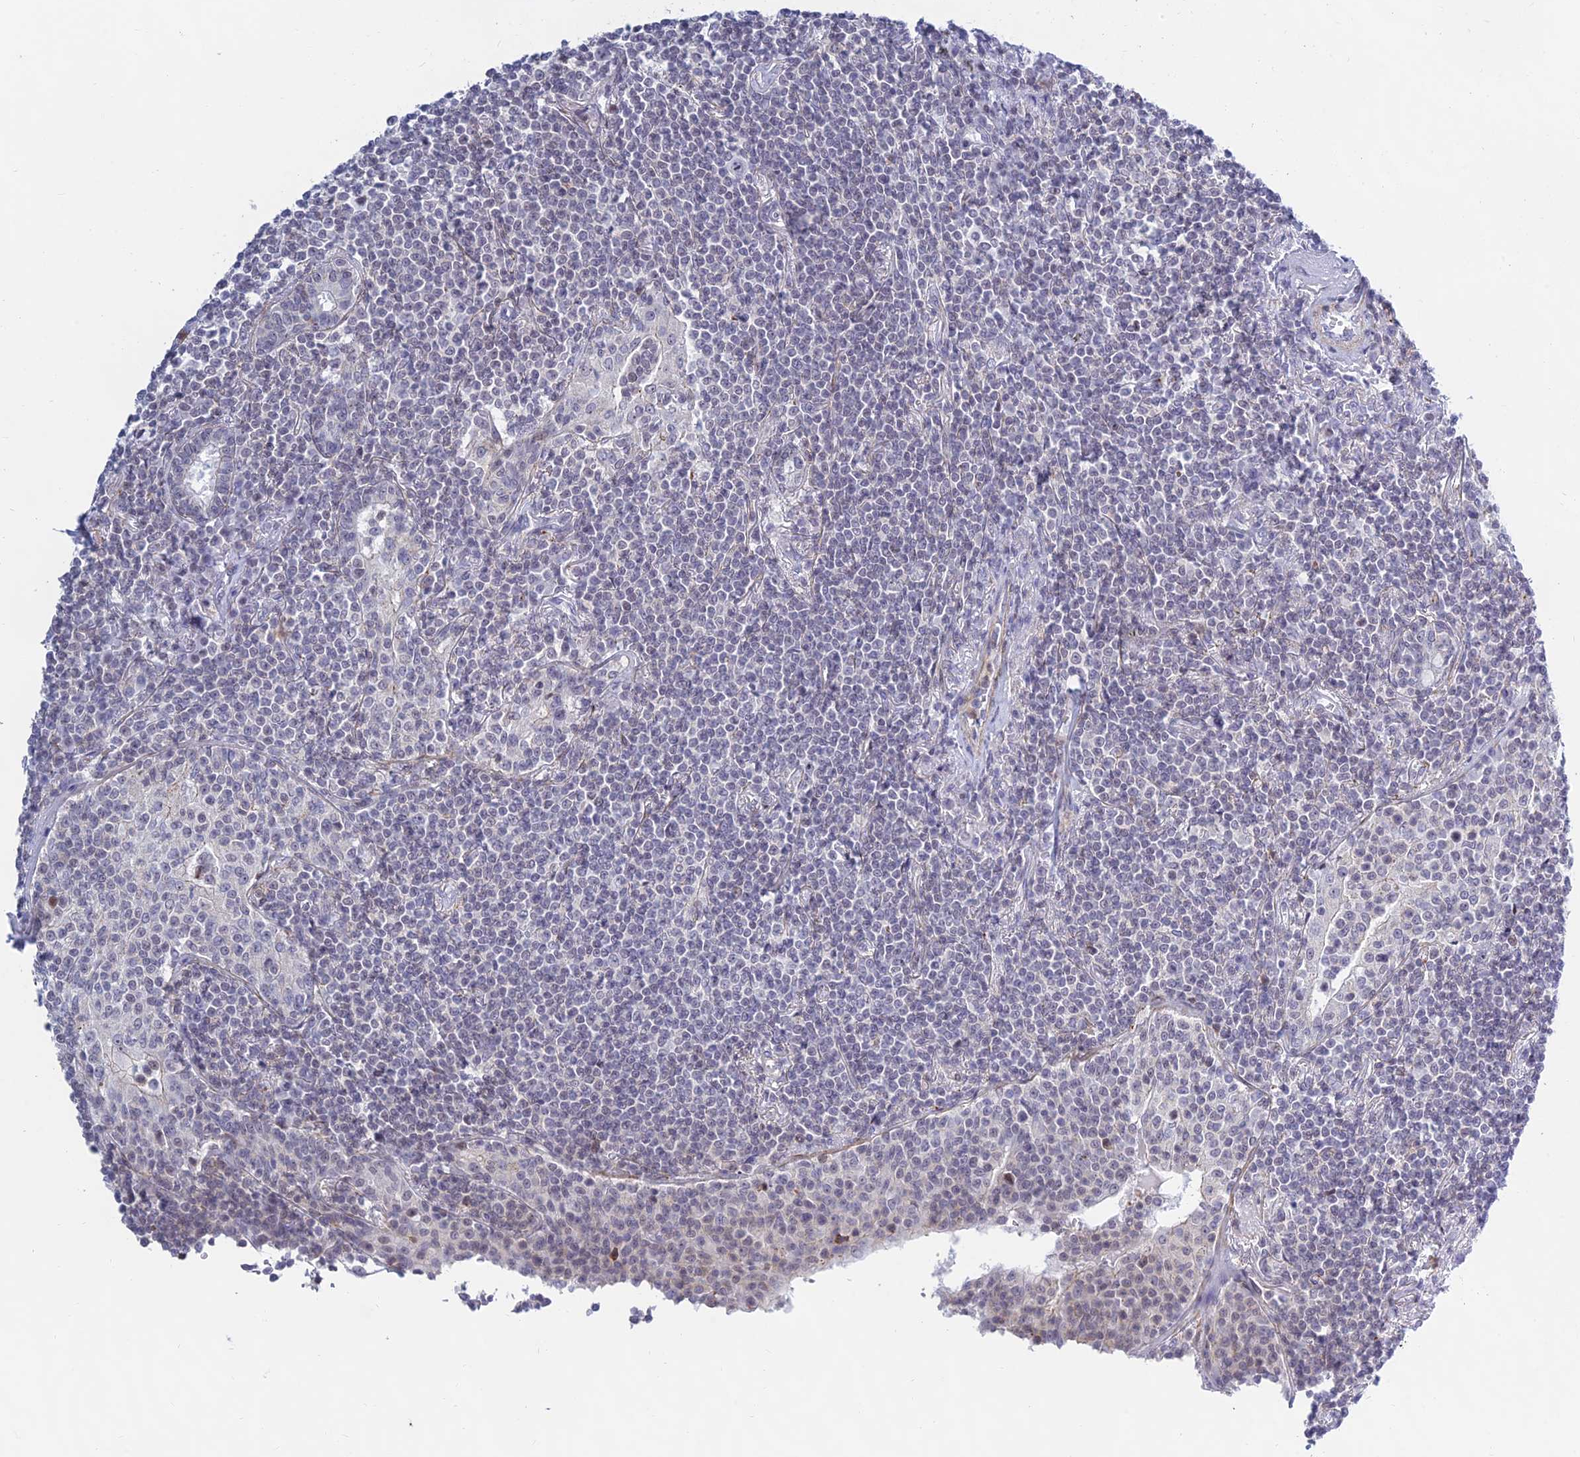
{"staining": {"intensity": "negative", "quantity": "none", "location": "none"}, "tissue": "lymphoma", "cell_type": "Tumor cells", "image_type": "cancer", "snomed": [{"axis": "morphology", "description": "Malignant lymphoma, non-Hodgkin's type, Low grade"}, {"axis": "topography", "description": "Lung"}], "caption": "Immunohistochemistry (IHC) of low-grade malignant lymphoma, non-Hodgkin's type displays no positivity in tumor cells.", "gene": "KRR1", "patient": {"sex": "female", "age": 71}}